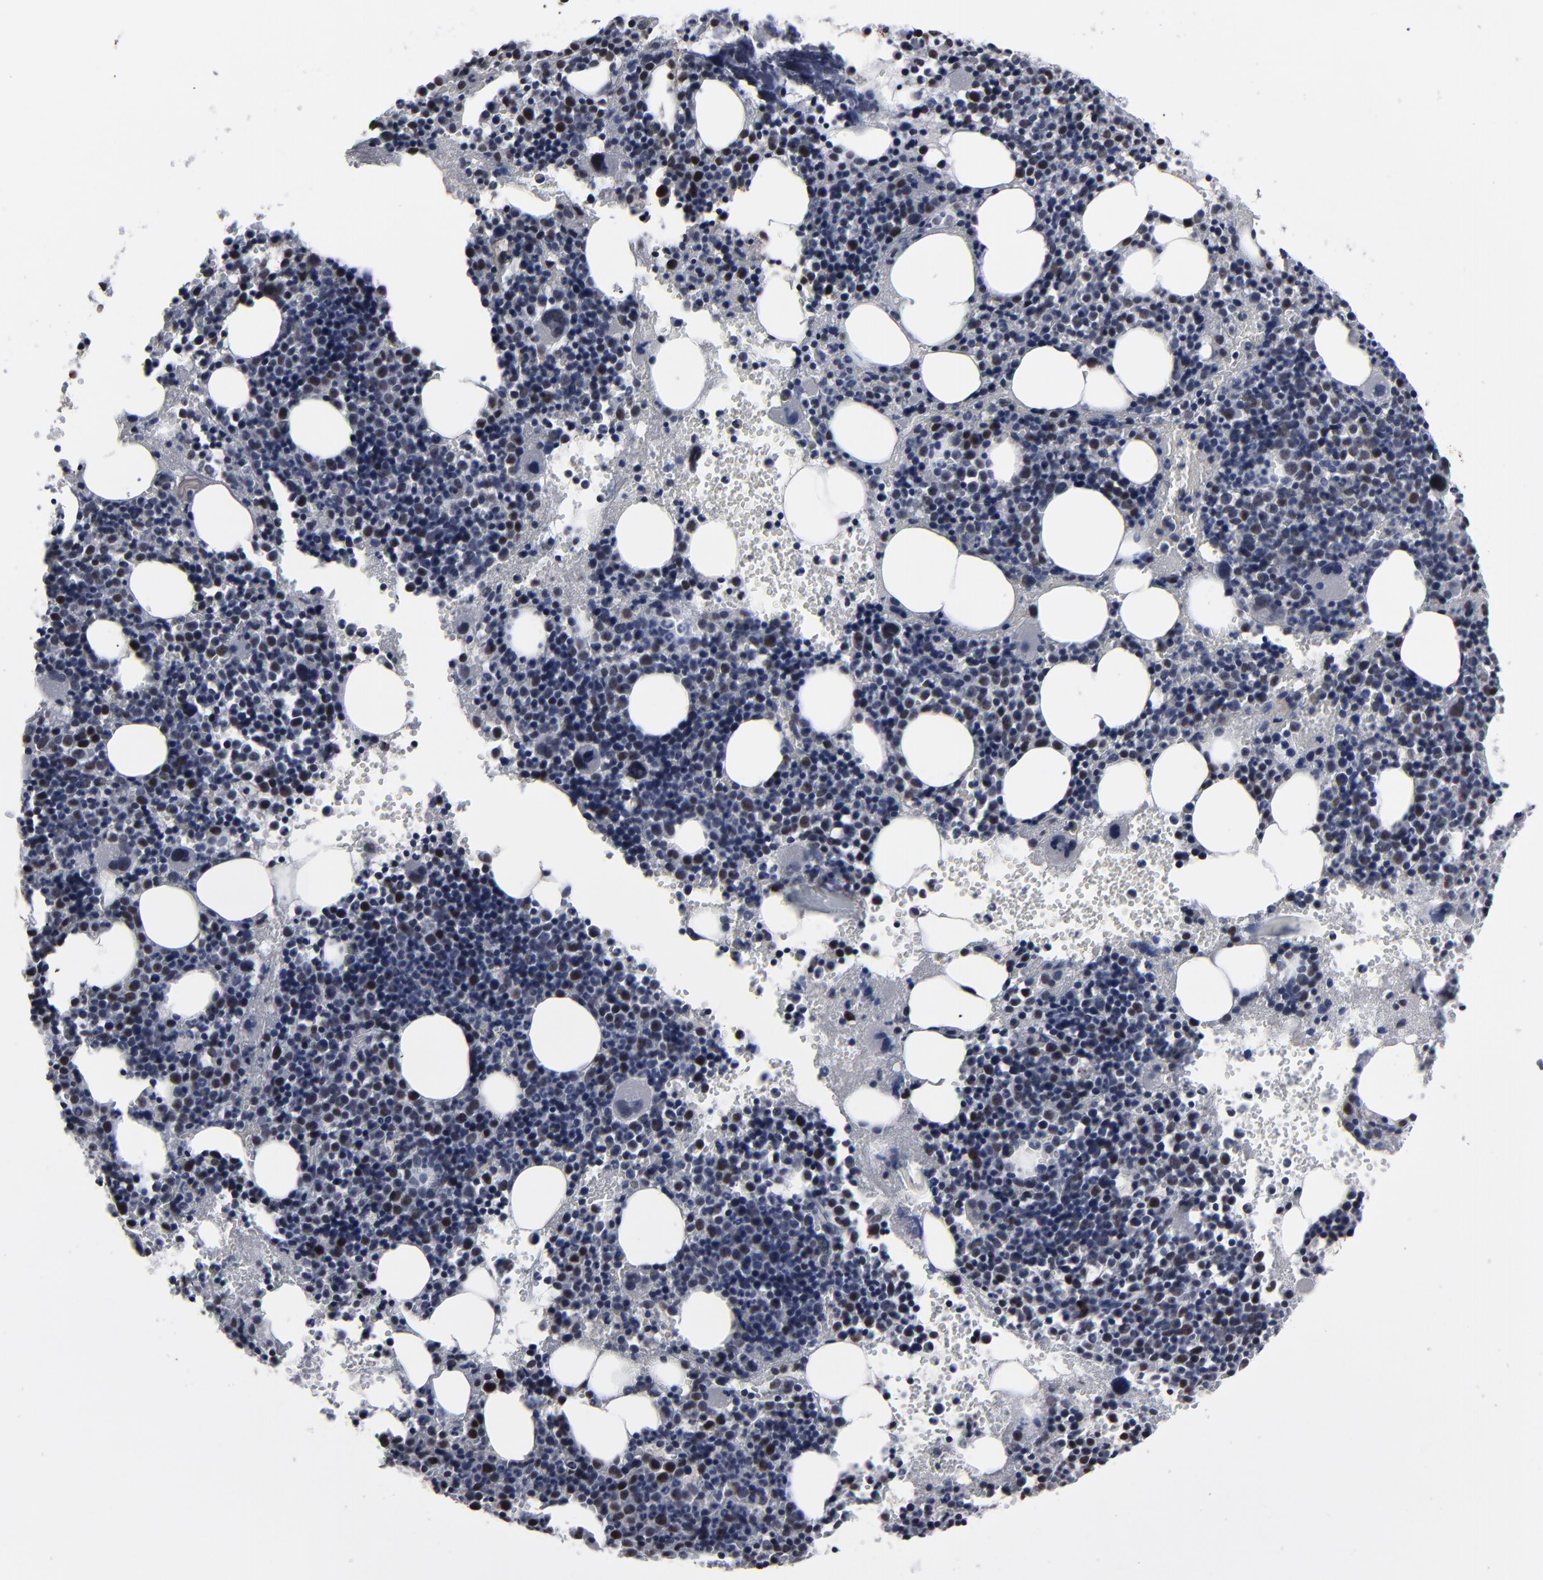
{"staining": {"intensity": "weak", "quantity": "<25%", "location": "nuclear"}, "tissue": "bone marrow", "cell_type": "Hematopoietic cells", "image_type": "normal", "snomed": [{"axis": "morphology", "description": "Normal tissue, NOS"}, {"axis": "topography", "description": "Bone marrow"}], "caption": "DAB (3,3'-diaminobenzidine) immunohistochemical staining of normal human bone marrow reveals no significant staining in hematopoietic cells.", "gene": "SSRP1", "patient": {"sex": "male", "age": 34}}